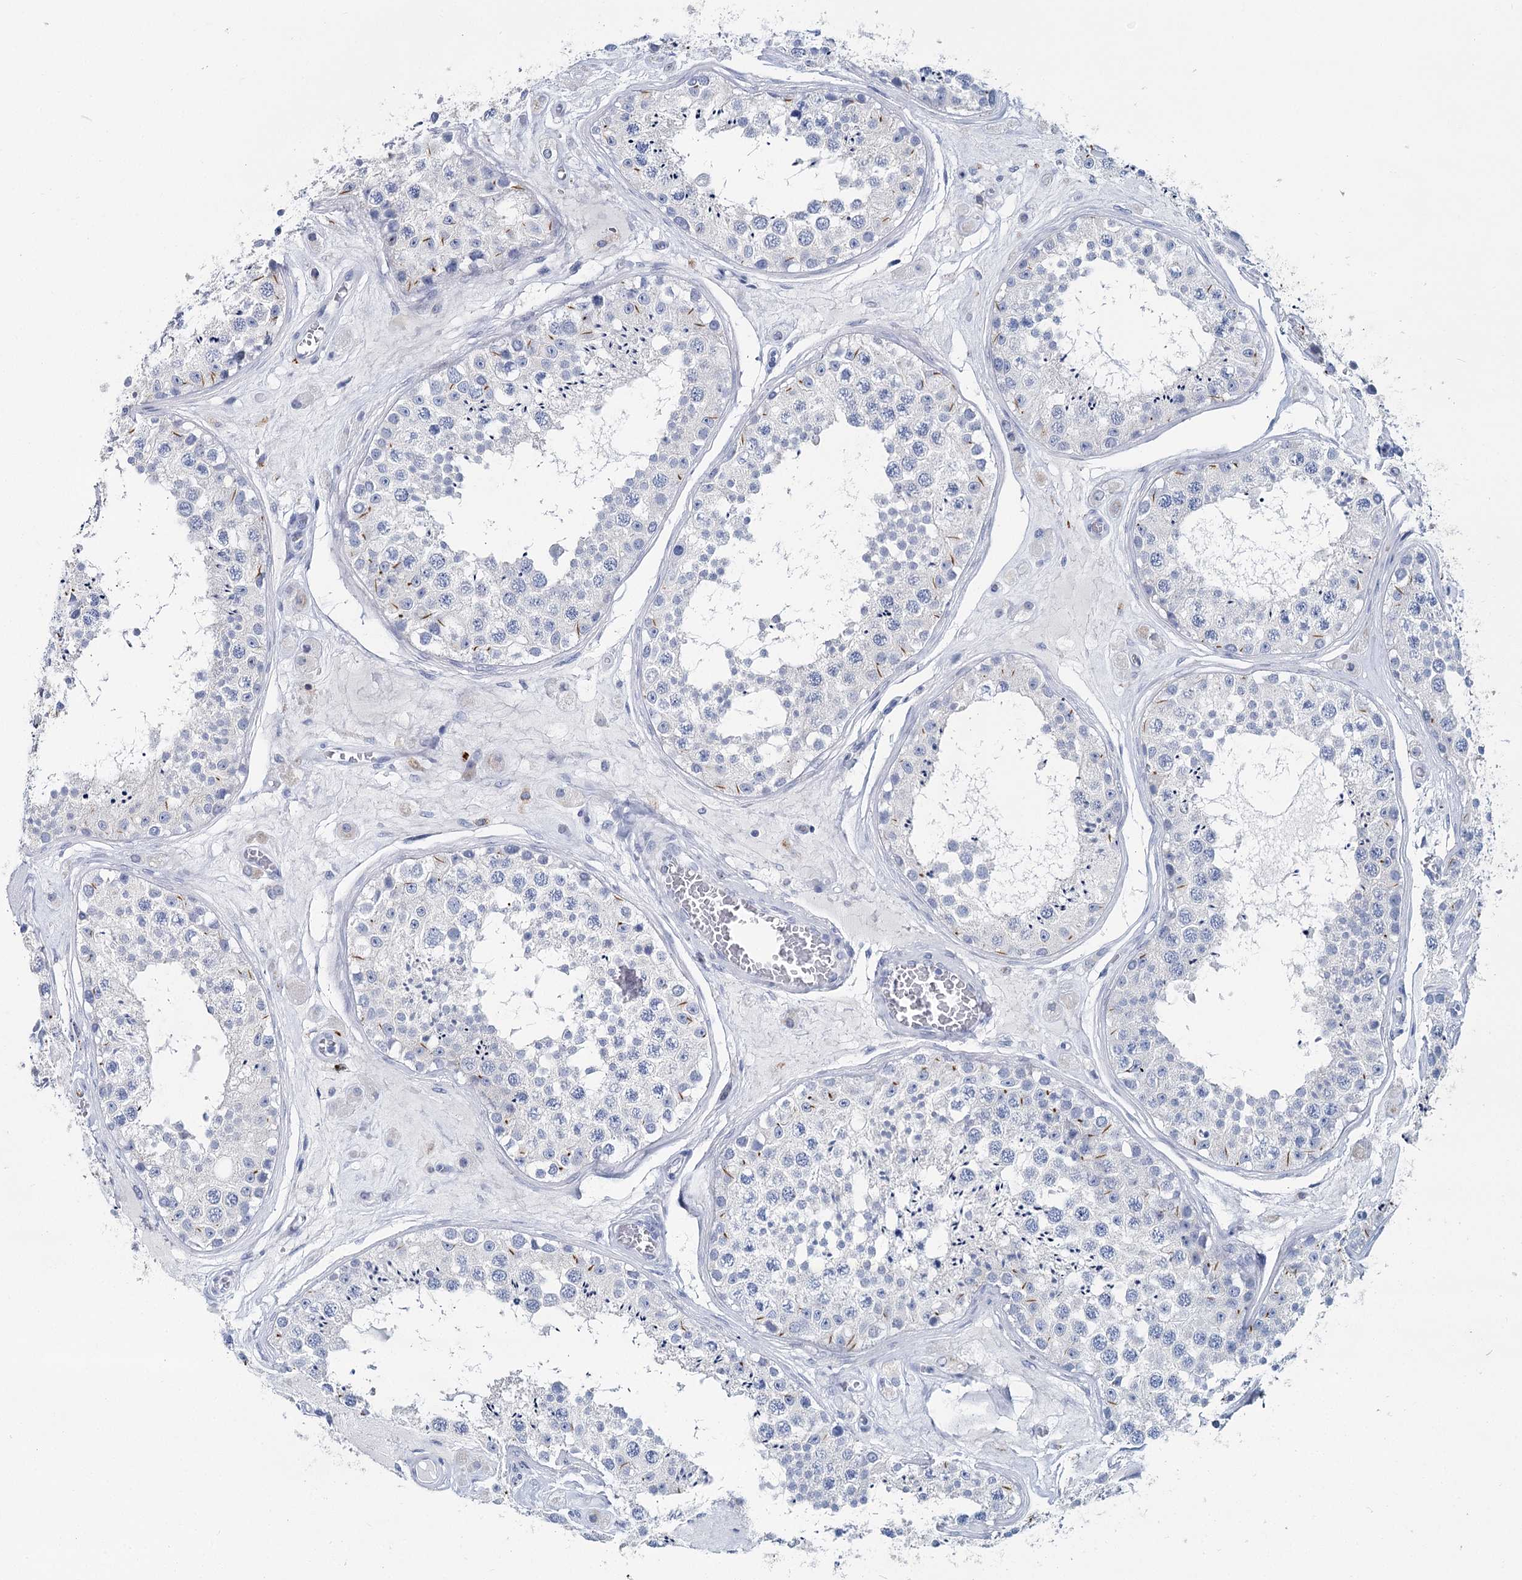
{"staining": {"intensity": "weak", "quantity": "<25%", "location": "cytoplasmic/membranous"}, "tissue": "testis", "cell_type": "Cells in seminiferous ducts", "image_type": "normal", "snomed": [{"axis": "morphology", "description": "Normal tissue, NOS"}, {"axis": "topography", "description": "Testis"}], "caption": "Cells in seminiferous ducts show no significant protein expression in benign testis. The staining was performed using DAB (3,3'-diaminobenzidine) to visualize the protein expression in brown, while the nuclei were stained in blue with hematoxylin (Magnification: 20x).", "gene": "METTL7B", "patient": {"sex": "male", "age": 25}}